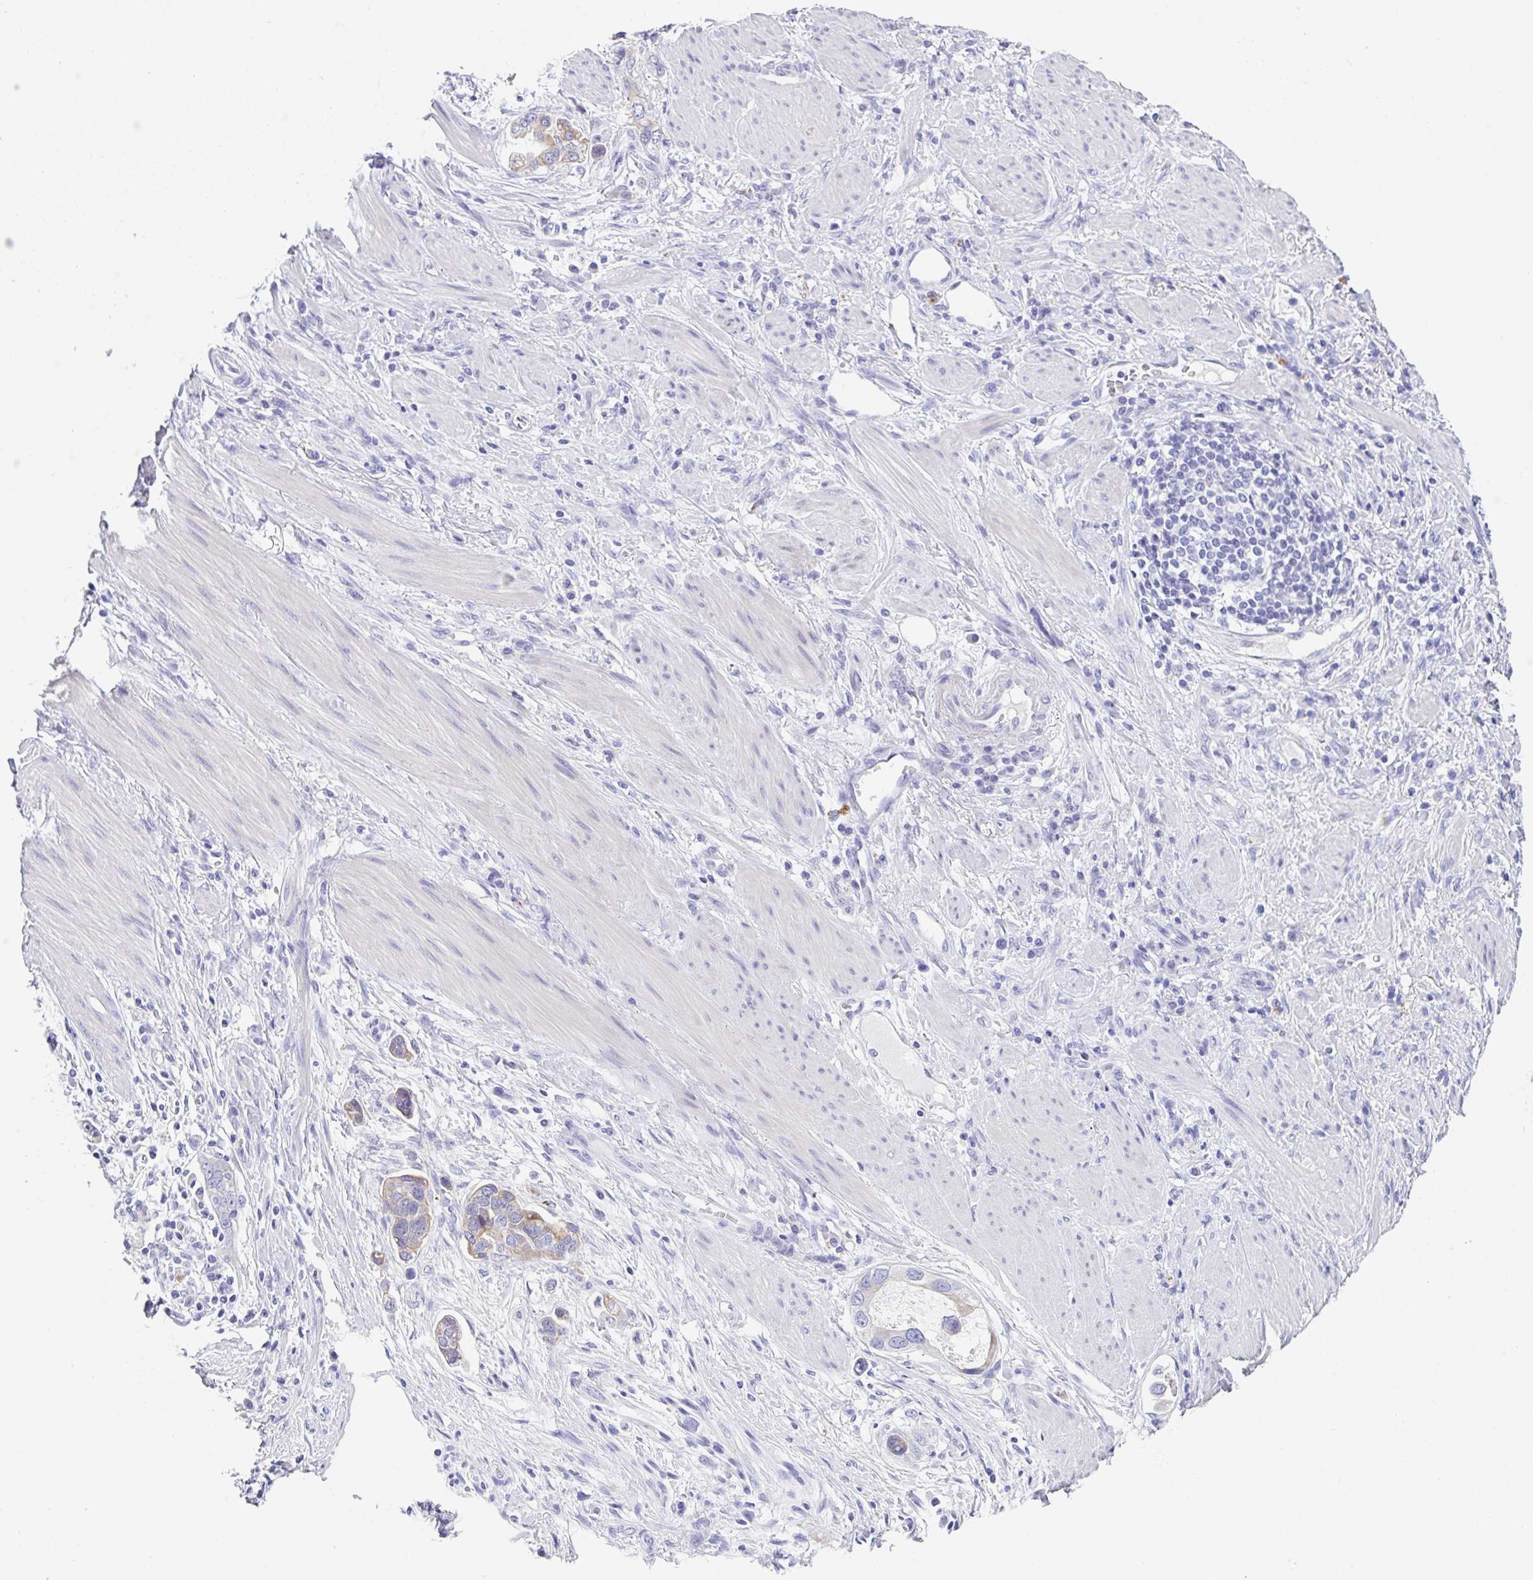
{"staining": {"intensity": "weak", "quantity": "<25%", "location": "cytoplasmic/membranous"}, "tissue": "stomach cancer", "cell_type": "Tumor cells", "image_type": "cancer", "snomed": [{"axis": "morphology", "description": "Adenocarcinoma, NOS"}, {"axis": "topography", "description": "Stomach, lower"}], "caption": "Immunohistochemistry (IHC) micrograph of neoplastic tissue: human stomach cancer stained with DAB reveals no significant protein expression in tumor cells.", "gene": "TRAF4", "patient": {"sex": "female", "age": 93}}